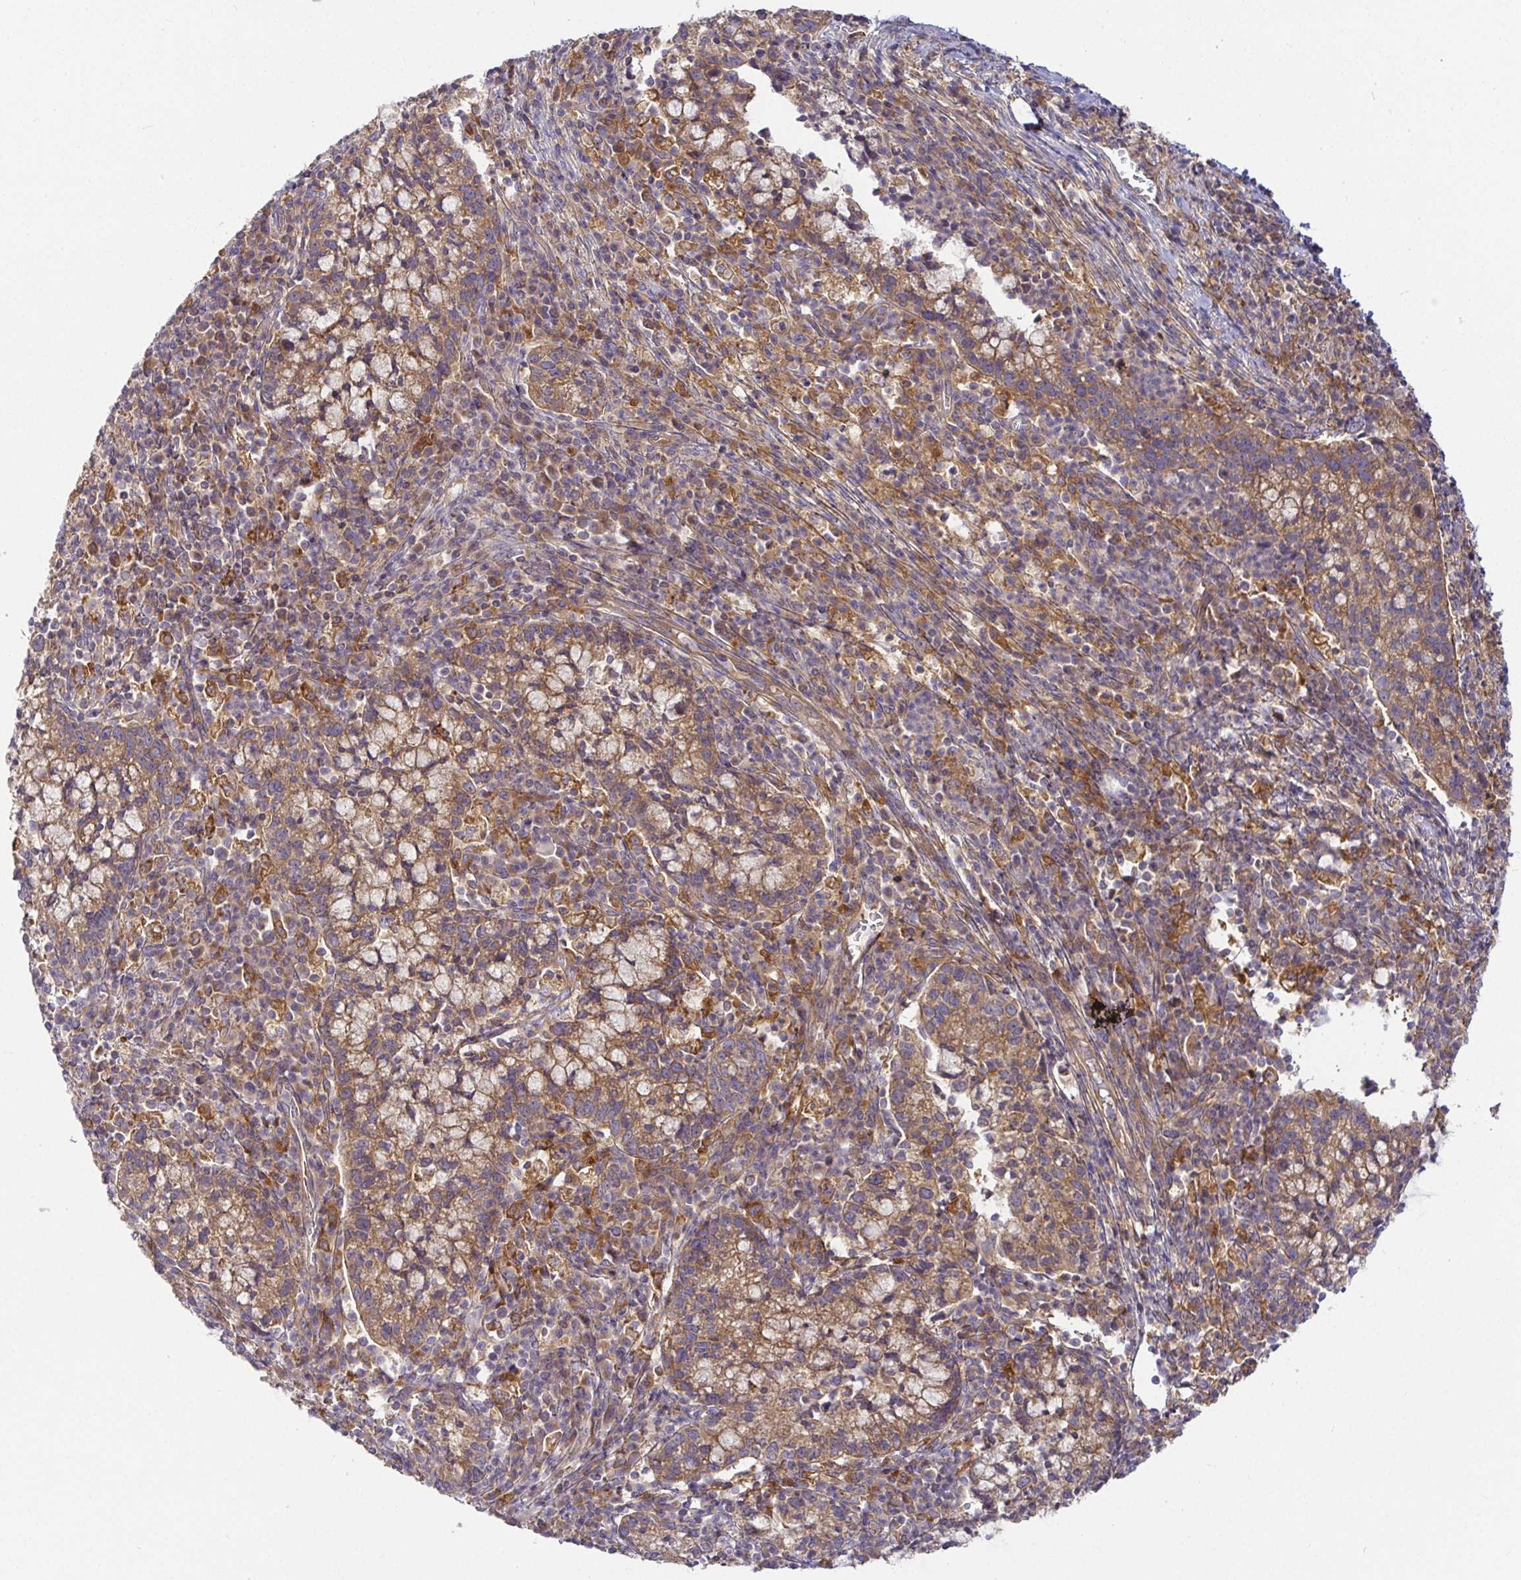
{"staining": {"intensity": "moderate", "quantity": ">75%", "location": "cytoplasmic/membranous"}, "tissue": "cervical cancer", "cell_type": "Tumor cells", "image_type": "cancer", "snomed": [{"axis": "morphology", "description": "Normal tissue, NOS"}, {"axis": "morphology", "description": "Adenocarcinoma, NOS"}, {"axis": "topography", "description": "Cervix"}], "caption": "Immunohistochemical staining of human cervical adenocarcinoma exhibits moderate cytoplasmic/membranous protein positivity in about >75% of tumor cells. The staining was performed using DAB to visualize the protein expression in brown, while the nuclei were stained in blue with hematoxylin (Magnification: 20x).", "gene": "SNX8", "patient": {"sex": "female", "age": 44}}